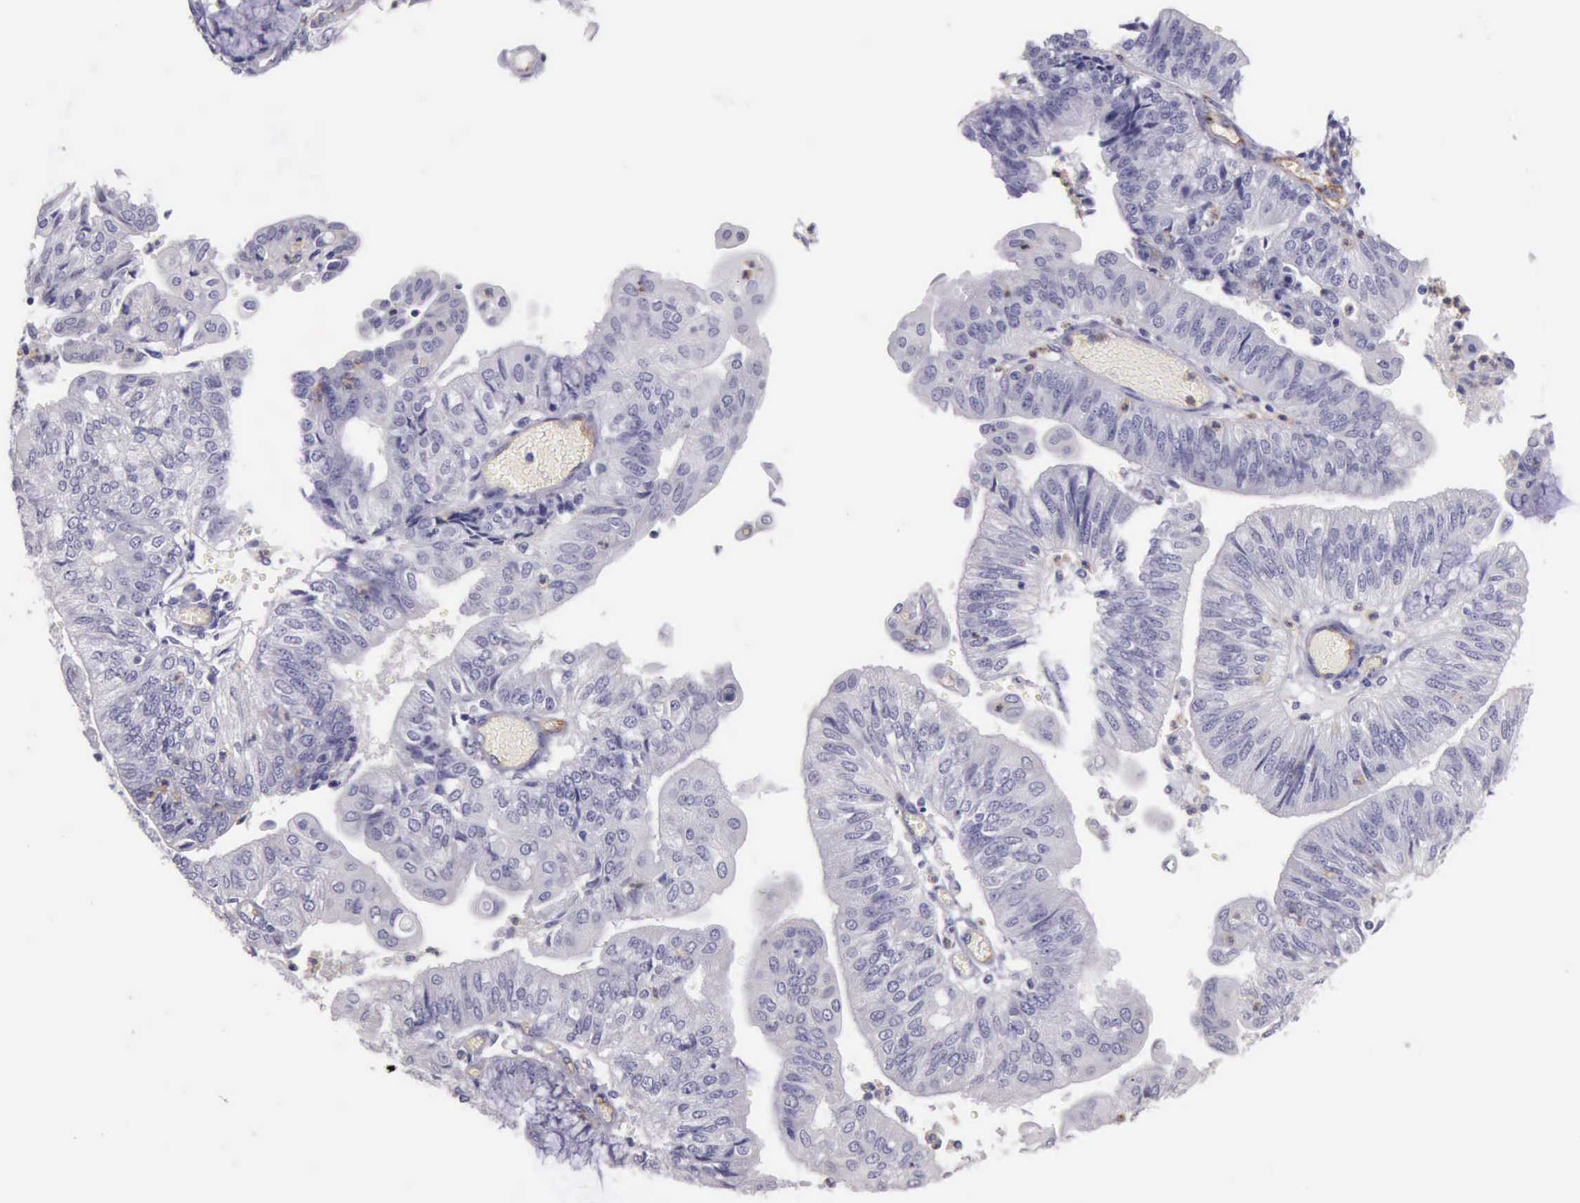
{"staining": {"intensity": "negative", "quantity": "none", "location": "none"}, "tissue": "endometrial cancer", "cell_type": "Tumor cells", "image_type": "cancer", "snomed": [{"axis": "morphology", "description": "Adenocarcinoma, NOS"}, {"axis": "topography", "description": "Endometrium"}], "caption": "Immunohistochemistry (IHC) photomicrograph of neoplastic tissue: human endometrial cancer (adenocarcinoma) stained with DAB shows no significant protein staining in tumor cells. (Brightfield microscopy of DAB (3,3'-diaminobenzidine) IHC at high magnification).", "gene": "TCEANC", "patient": {"sex": "female", "age": 59}}